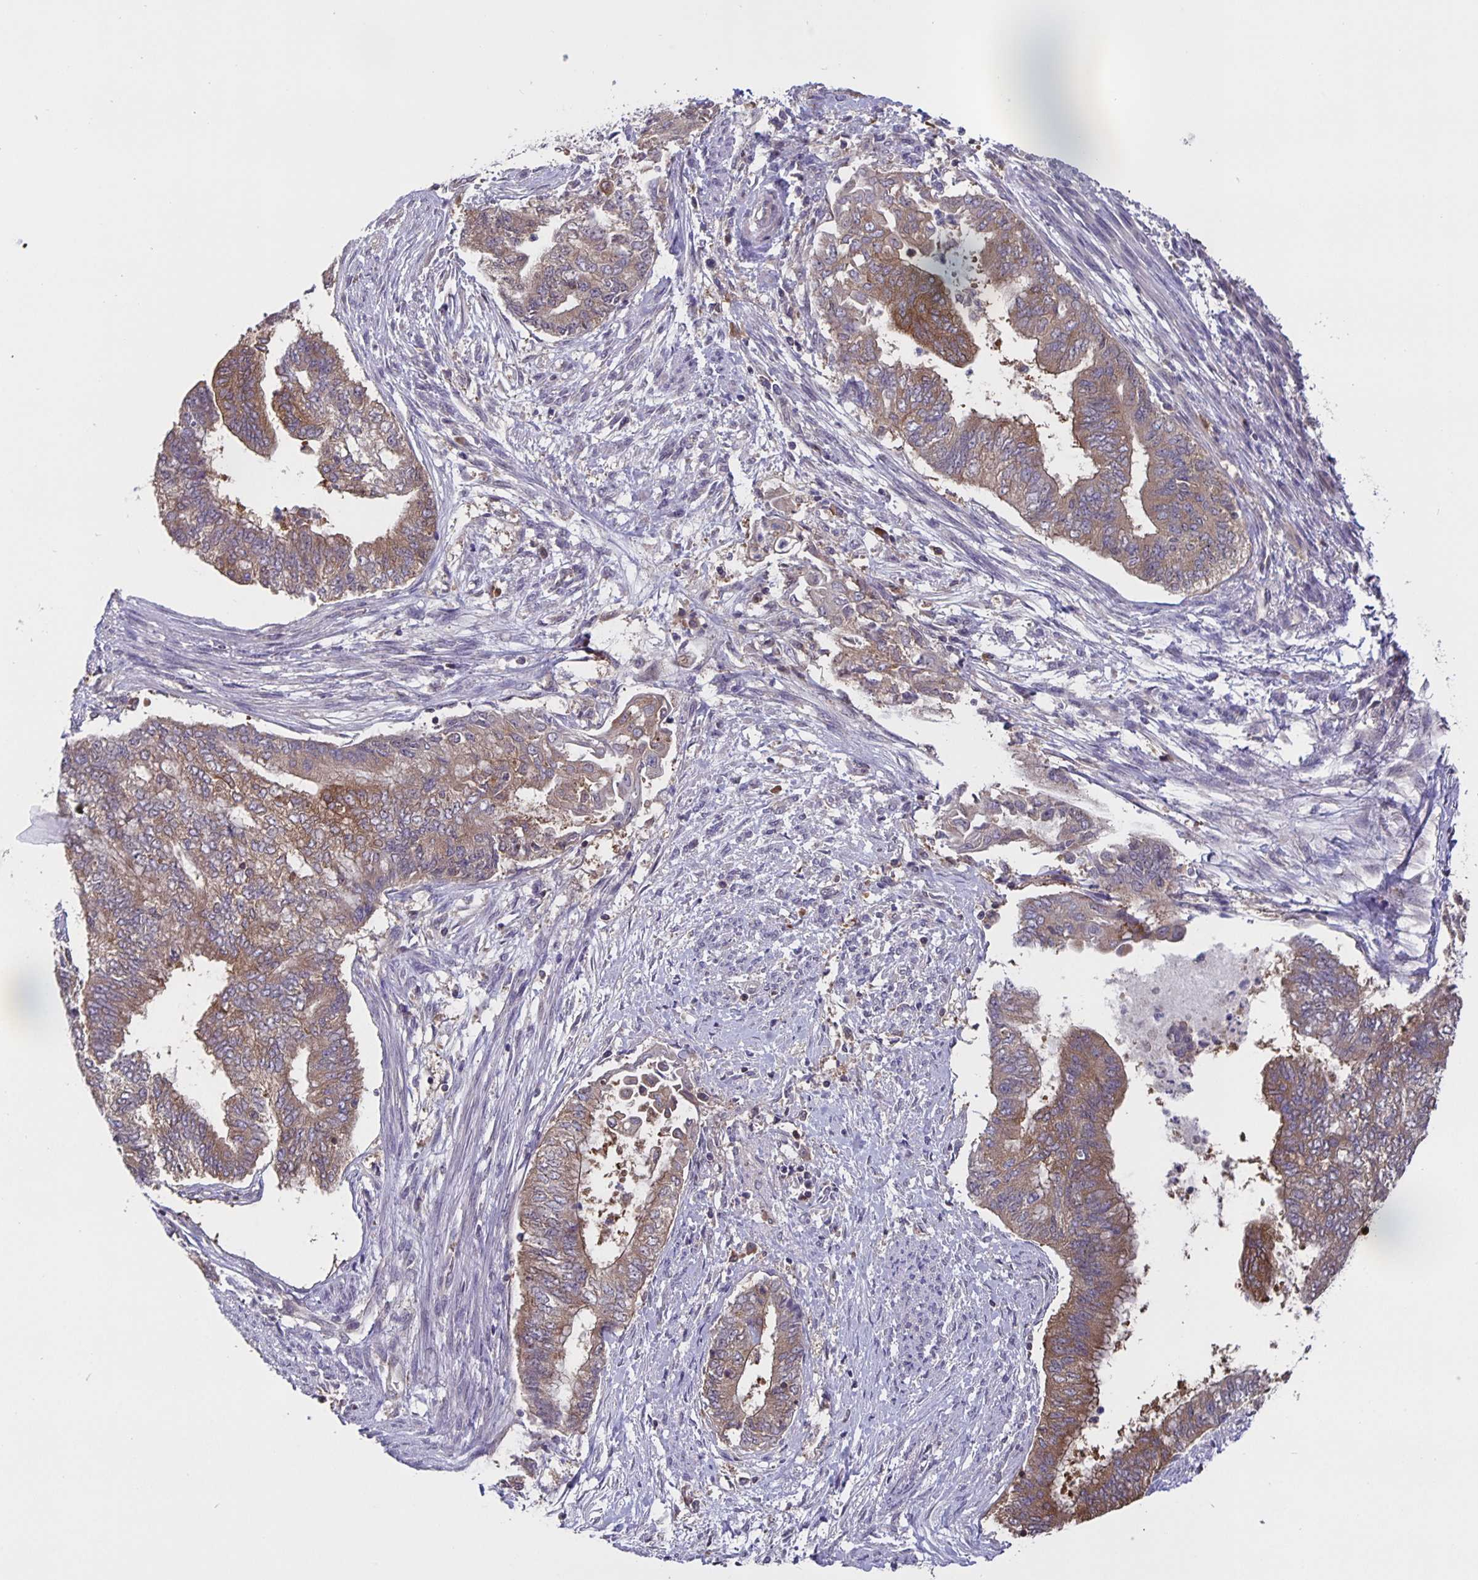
{"staining": {"intensity": "moderate", "quantity": ">75%", "location": "cytoplasmic/membranous"}, "tissue": "endometrial cancer", "cell_type": "Tumor cells", "image_type": "cancer", "snomed": [{"axis": "morphology", "description": "Adenocarcinoma, NOS"}, {"axis": "topography", "description": "Endometrium"}], "caption": "IHC (DAB (3,3'-diaminobenzidine)) staining of endometrial adenocarcinoma shows moderate cytoplasmic/membranous protein staining in approximately >75% of tumor cells. The staining is performed using DAB (3,3'-diaminobenzidine) brown chromogen to label protein expression. The nuclei are counter-stained blue using hematoxylin.", "gene": "FEM1C", "patient": {"sex": "female", "age": 65}}